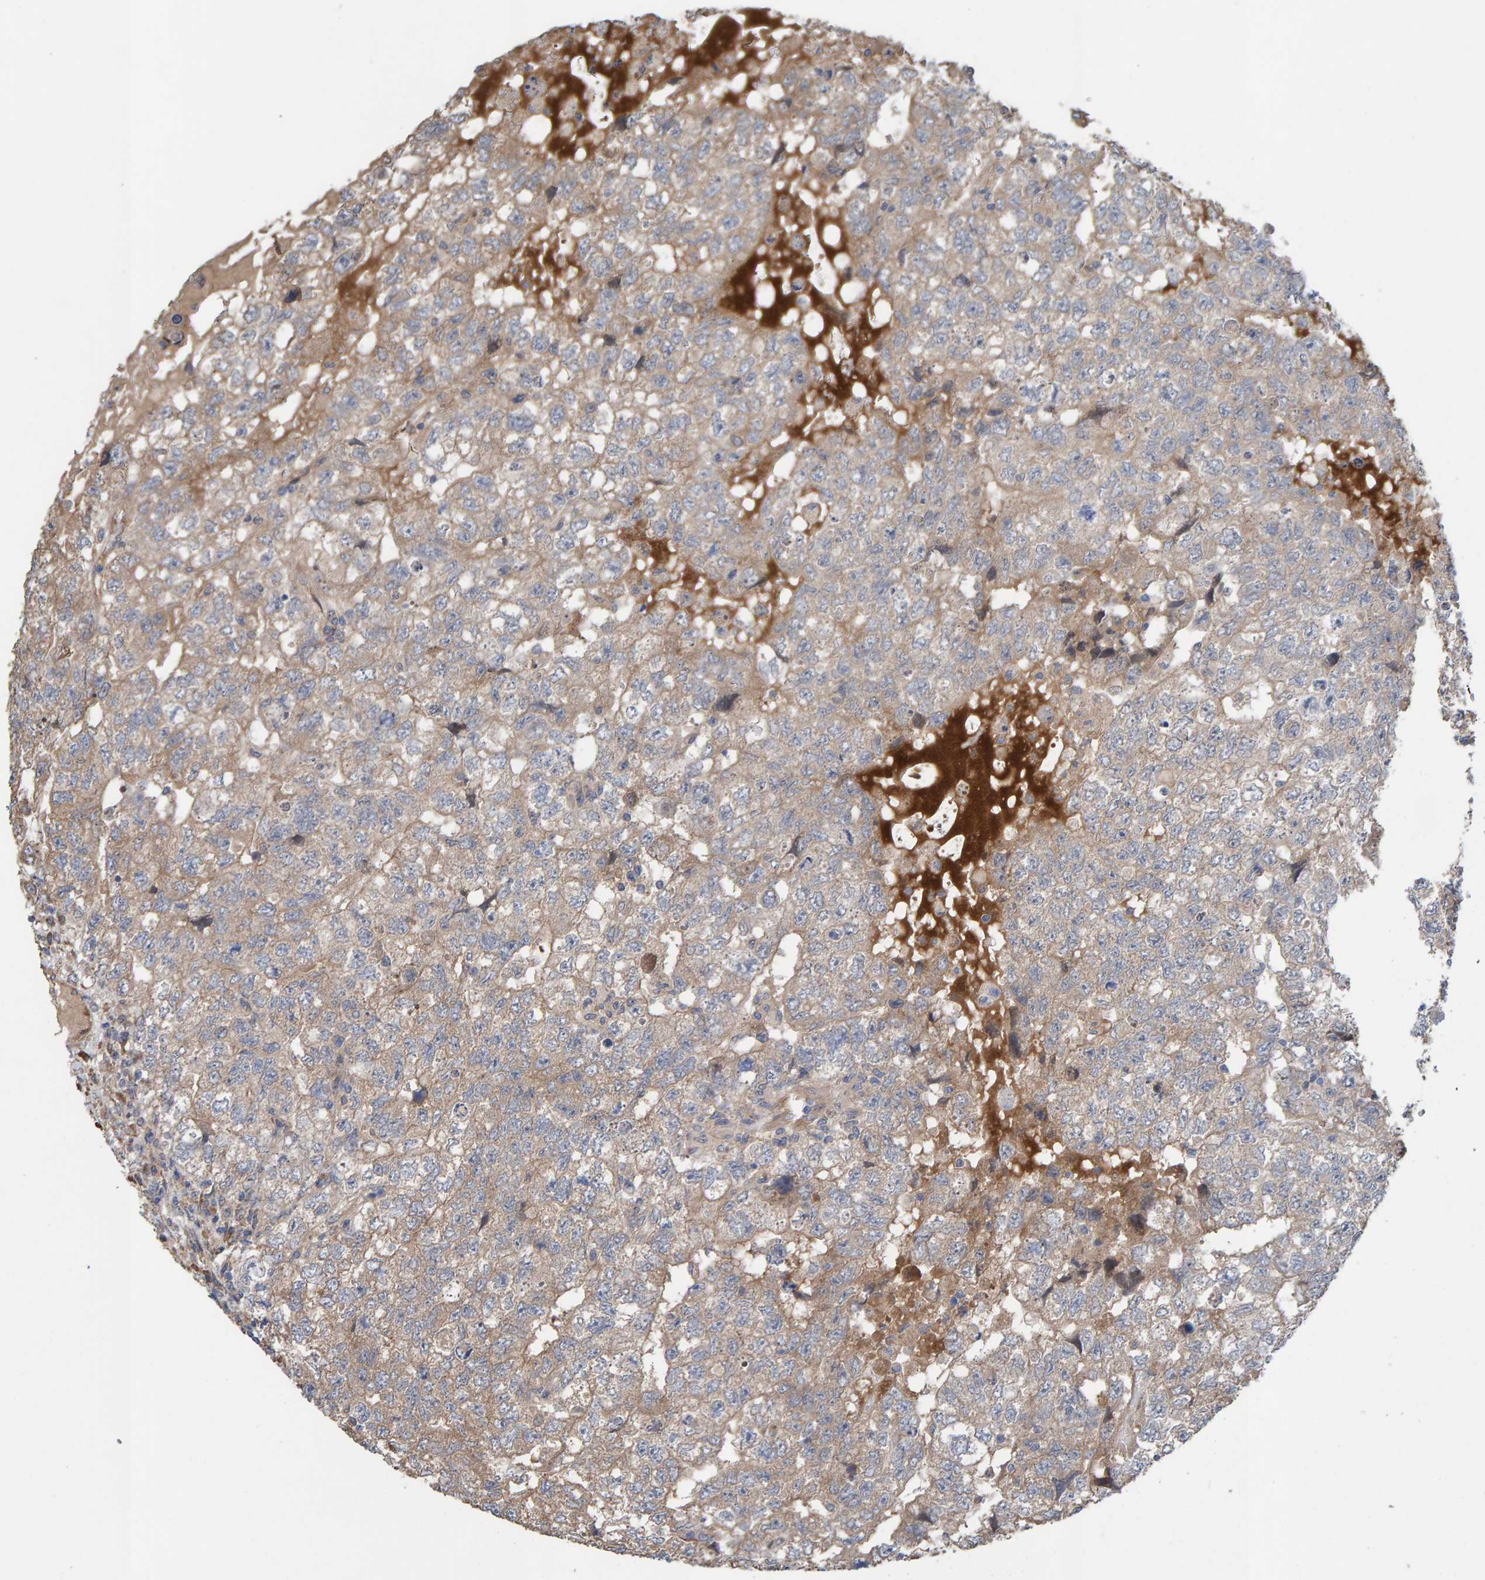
{"staining": {"intensity": "moderate", "quantity": ">75%", "location": "cytoplasmic/membranous"}, "tissue": "testis cancer", "cell_type": "Tumor cells", "image_type": "cancer", "snomed": [{"axis": "morphology", "description": "Carcinoma, Embryonal, NOS"}, {"axis": "topography", "description": "Testis"}], "caption": "This photomicrograph reveals testis cancer stained with immunohistochemistry (IHC) to label a protein in brown. The cytoplasmic/membranous of tumor cells show moderate positivity for the protein. Nuclei are counter-stained blue.", "gene": "LRSAM1", "patient": {"sex": "male", "age": 36}}